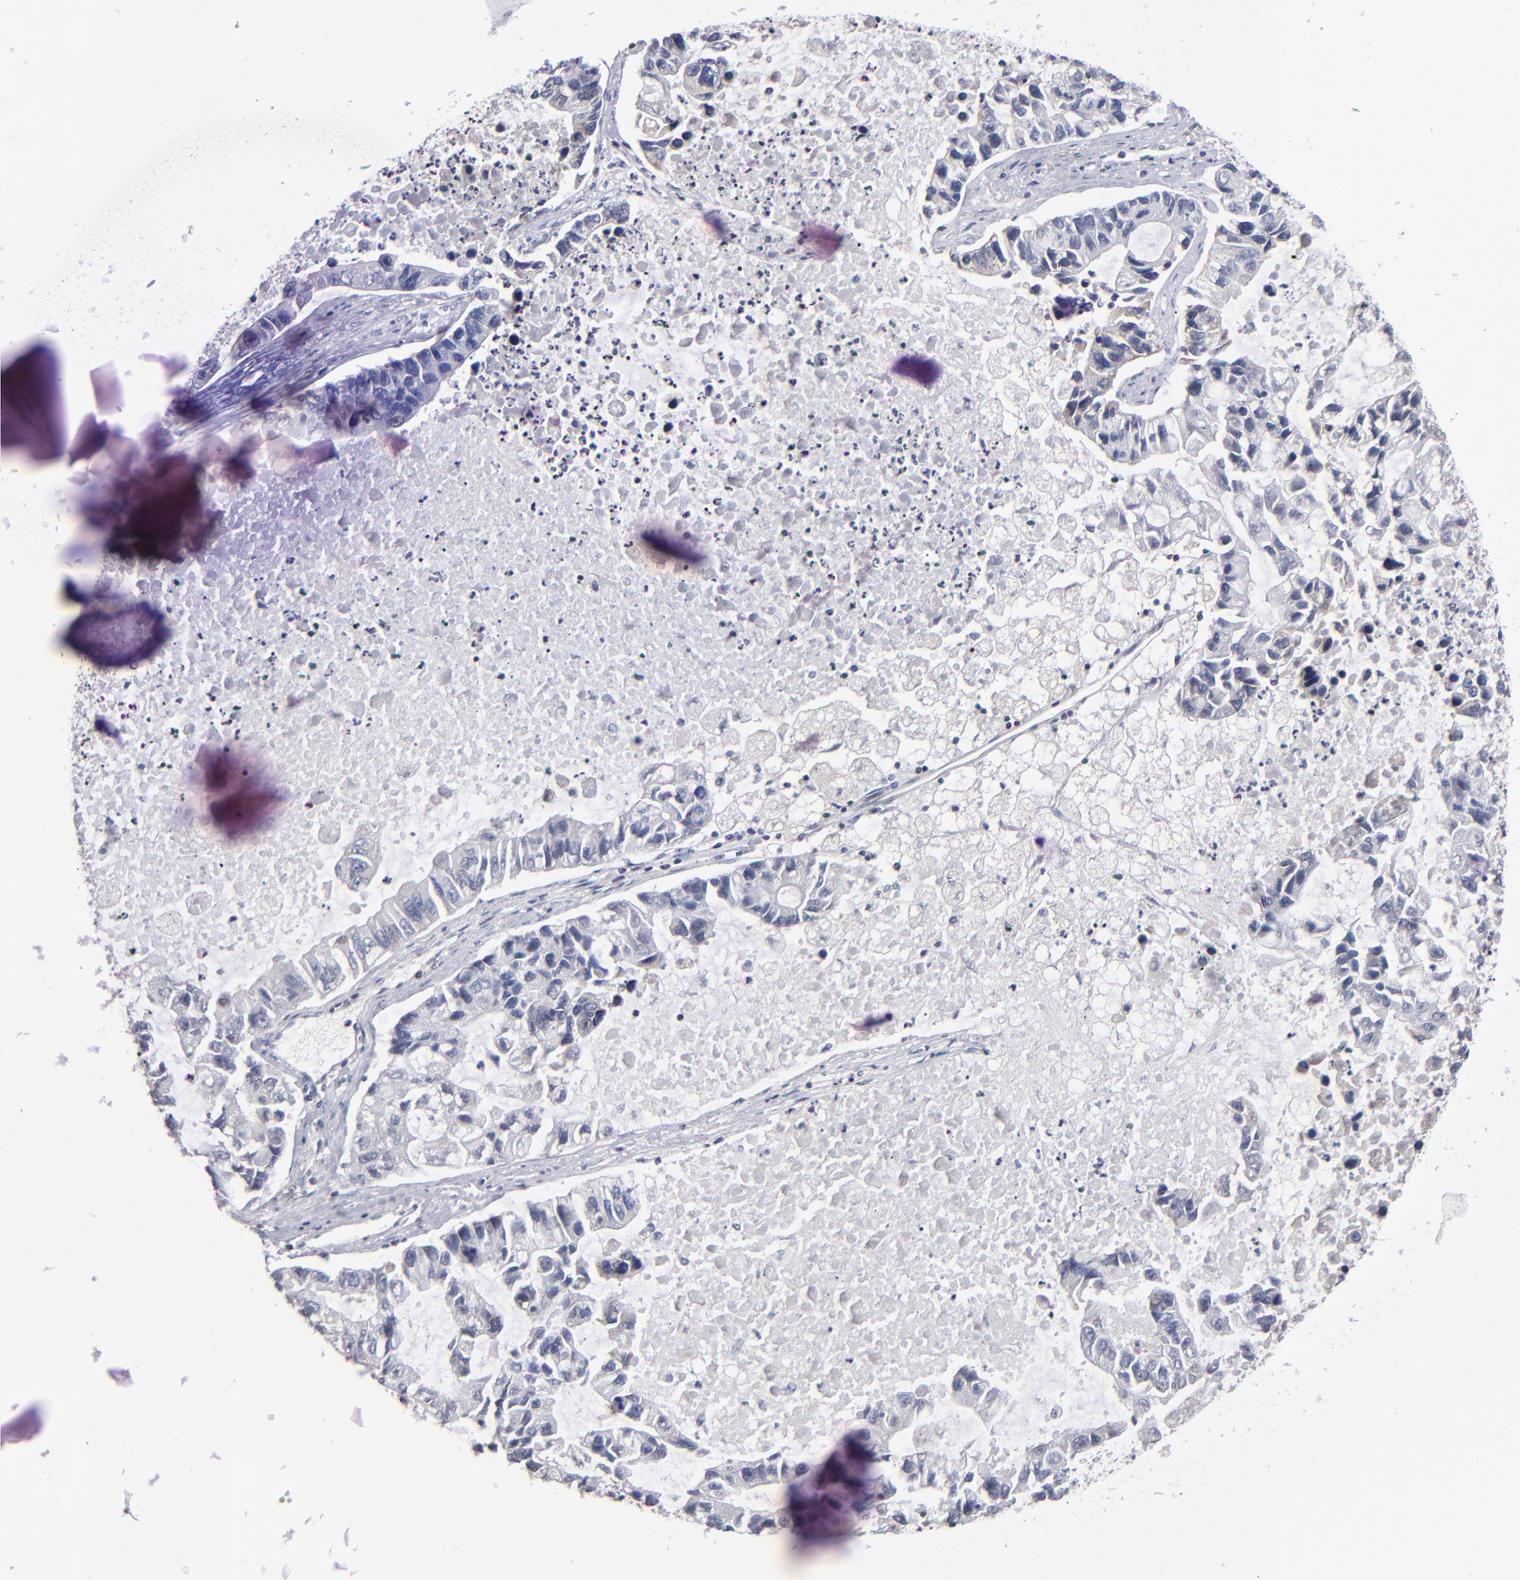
{"staining": {"intensity": "negative", "quantity": "none", "location": "none"}, "tissue": "lung cancer", "cell_type": "Tumor cells", "image_type": "cancer", "snomed": [{"axis": "morphology", "description": "Adenocarcinoma, NOS"}, {"axis": "topography", "description": "Lung"}], "caption": "Immunohistochemistry (IHC) histopathology image of neoplastic tissue: human adenocarcinoma (lung) stained with DAB displays no significant protein staining in tumor cells.", "gene": "ODF2", "patient": {"sex": "female", "age": 51}}